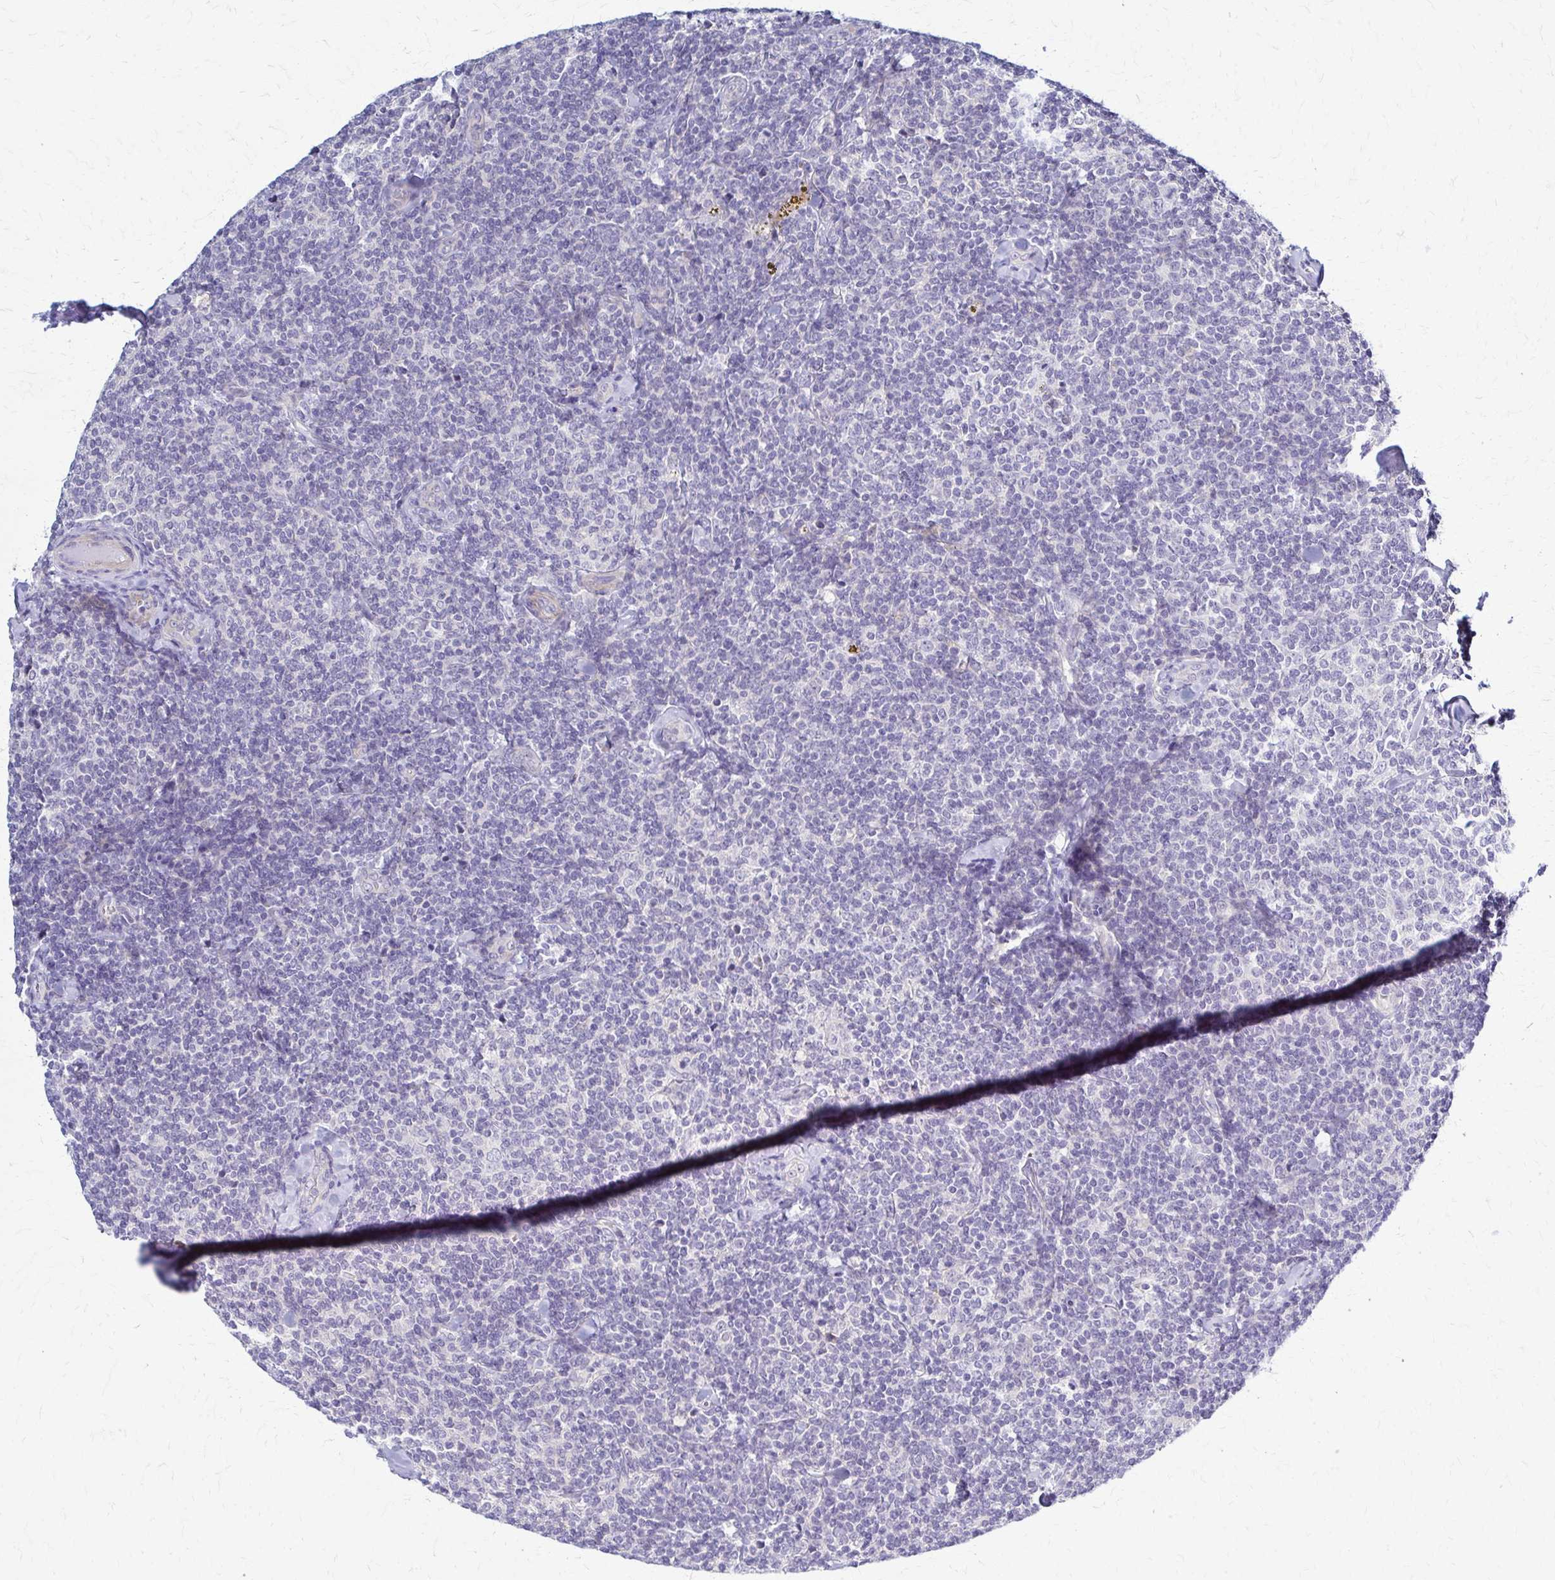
{"staining": {"intensity": "negative", "quantity": "none", "location": "none"}, "tissue": "lymphoma", "cell_type": "Tumor cells", "image_type": "cancer", "snomed": [{"axis": "morphology", "description": "Malignant lymphoma, non-Hodgkin's type, Low grade"}, {"axis": "topography", "description": "Lymph node"}], "caption": "Protein analysis of low-grade malignant lymphoma, non-Hodgkin's type shows no significant expression in tumor cells.", "gene": "RHOBTB2", "patient": {"sex": "female", "age": 56}}